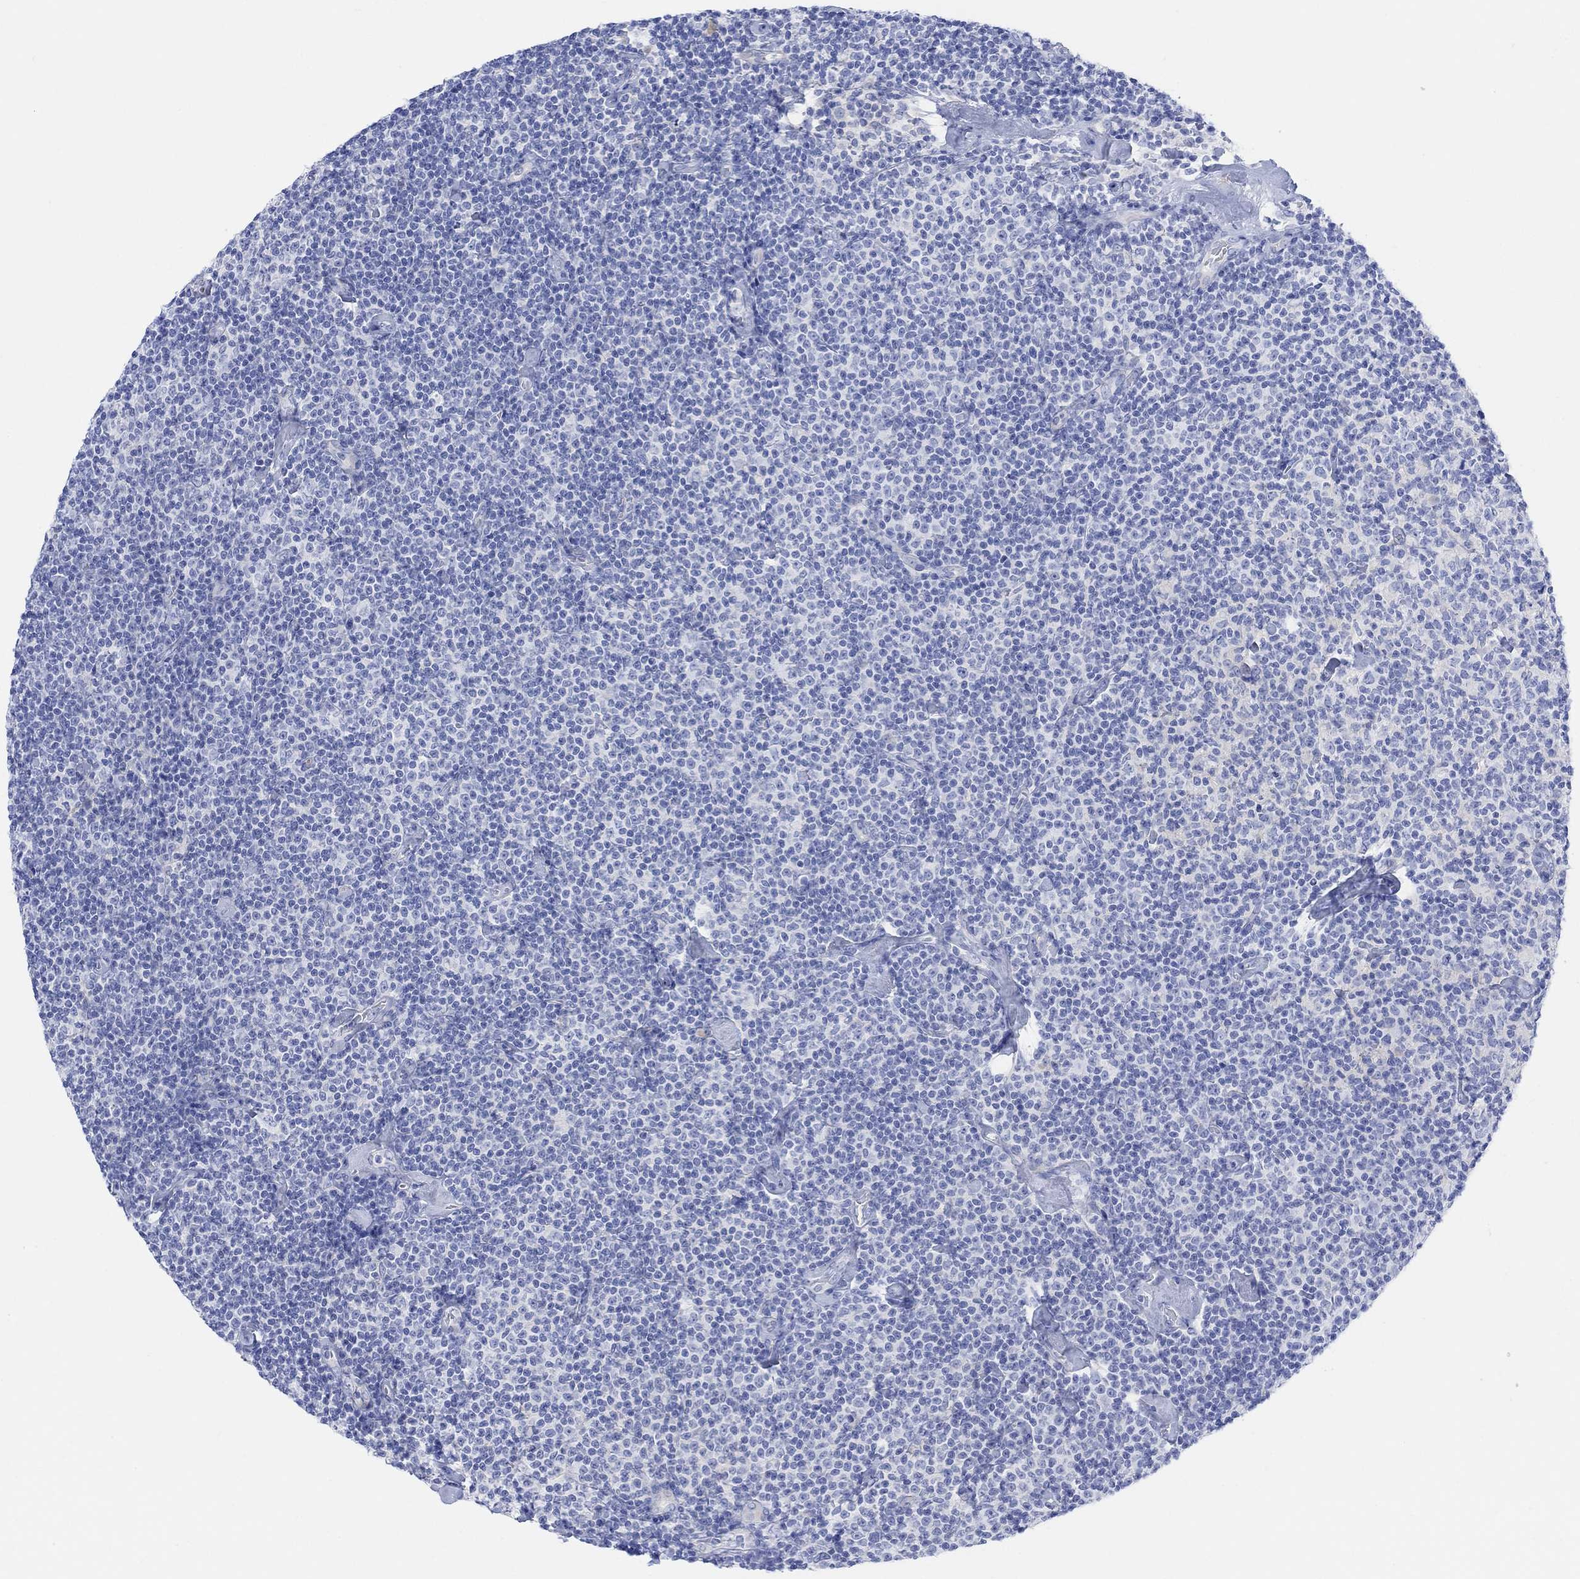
{"staining": {"intensity": "negative", "quantity": "none", "location": "none"}, "tissue": "lymphoma", "cell_type": "Tumor cells", "image_type": "cancer", "snomed": [{"axis": "morphology", "description": "Malignant lymphoma, non-Hodgkin's type, Low grade"}, {"axis": "topography", "description": "Lymph node"}], "caption": "The photomicrograph displays no staining of tumor cells in lymphoma. The staining is performed using DAB (3,3'-diaminobenzidine) brown chromogen with nuclei counter-stained in using hematoxylin.", "gene": "GNG13", "patient": {"sex": "male", "age": 81}}